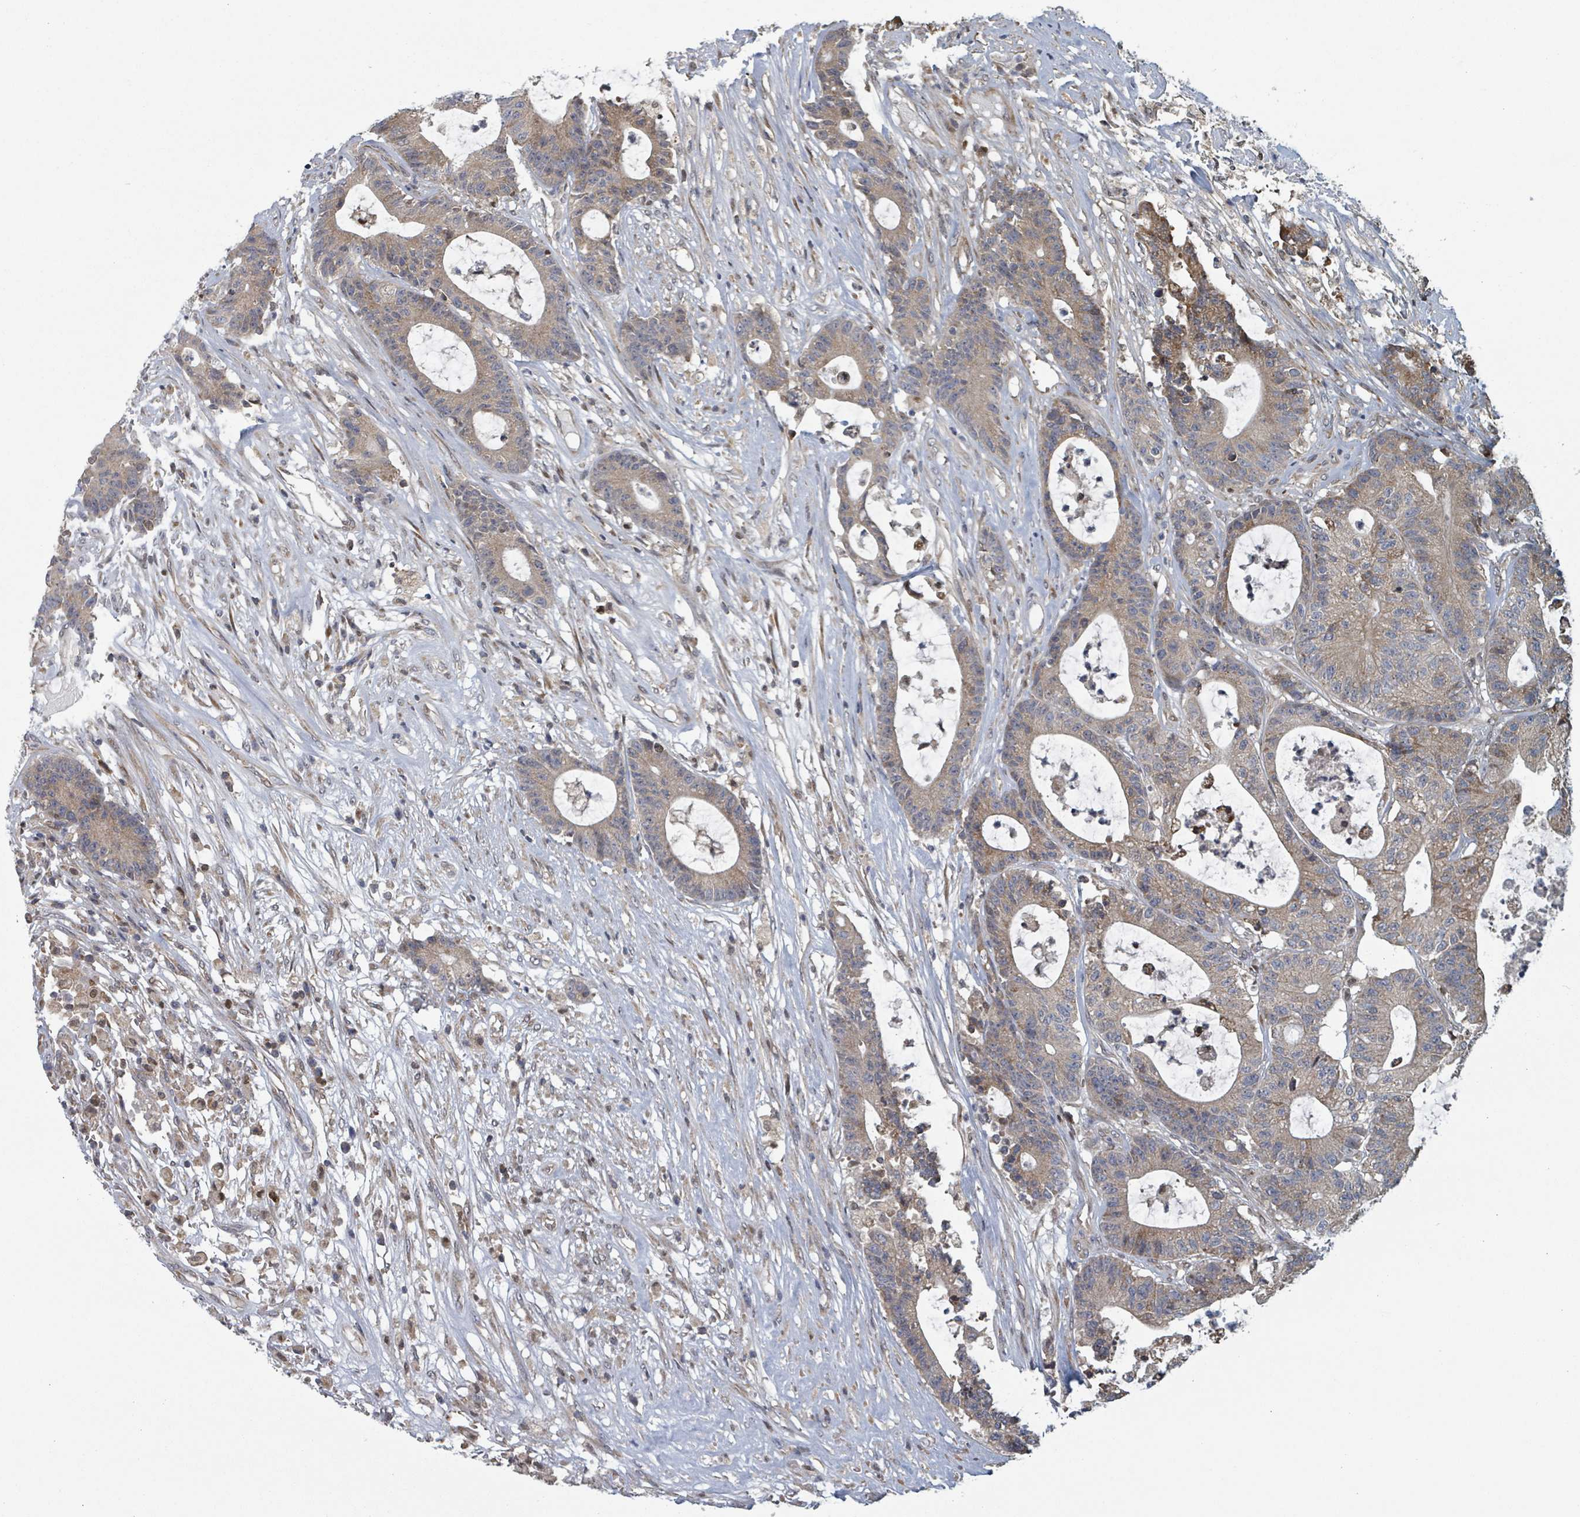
{"staining": {"intensity": "weak", "quantity": "25%-75%", "location": "cytoplasmic/membranous"}, "tissue": "colorectal cancer", "cell_type": "Tumor cells", "image_type": "cancer", "snomed": [{"axis": "morphology", "description": "Adenocarcinoma, NOS"}, {"axis": "topography", "description": "Colon"}], "caption": "A micrograph of colorectal adenocarcinoma stained for a protein reveals weak cytoplasmic/membranous brown staining in tumor cells. Nuclei are stained in blue.", "gene": "HIVEP1", "patient": {"sex": "female", "age": 84}}